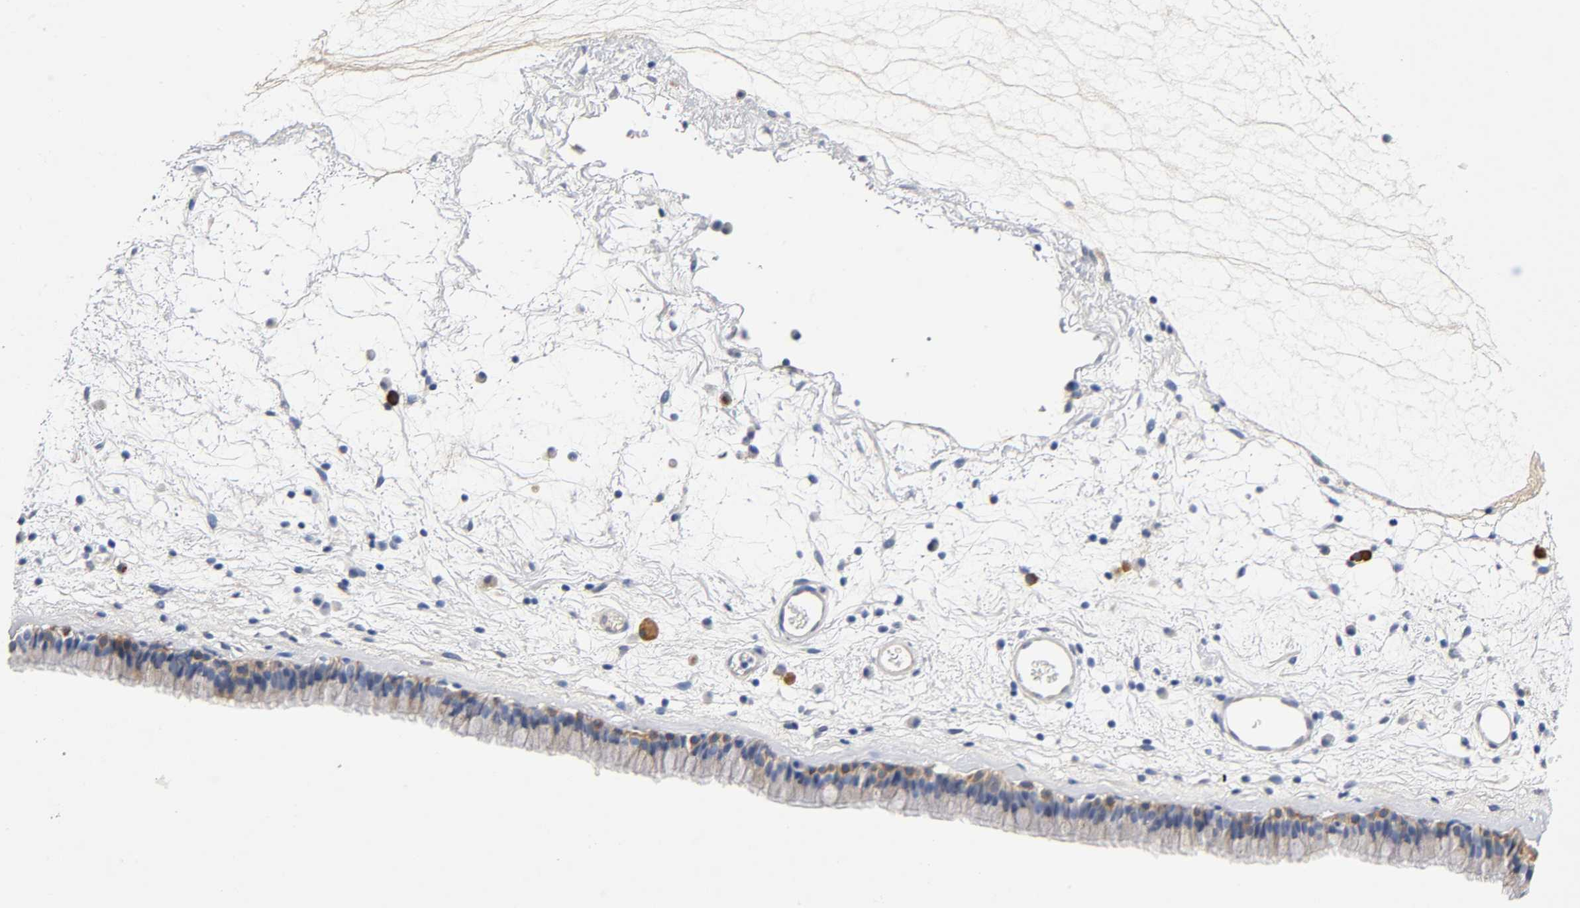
{"staining": {"intensity": "moderate", "quantity": "<25%", "location": "cytoplasmic/membranous"}, "tissue": "nasopharynx", "cell_type": "Respiratory epithelial cells", "image_type": "normal", "snomed": [{"axis": "morphology", "description": "Normal tissue, NOS"}, {"axis": "morphology", "description": "Inflammation, NOS"}, {"axis": "topography", "description": "Nasopharynx"}], "caption": "Respiratory epithelial cells reveal moderate cytoplasmic/membranous positivity in approximately <25% of cells in unremarkable nasopharynx.", "gene": "TNC", "patient": {"sex": "male", "age": 48}}